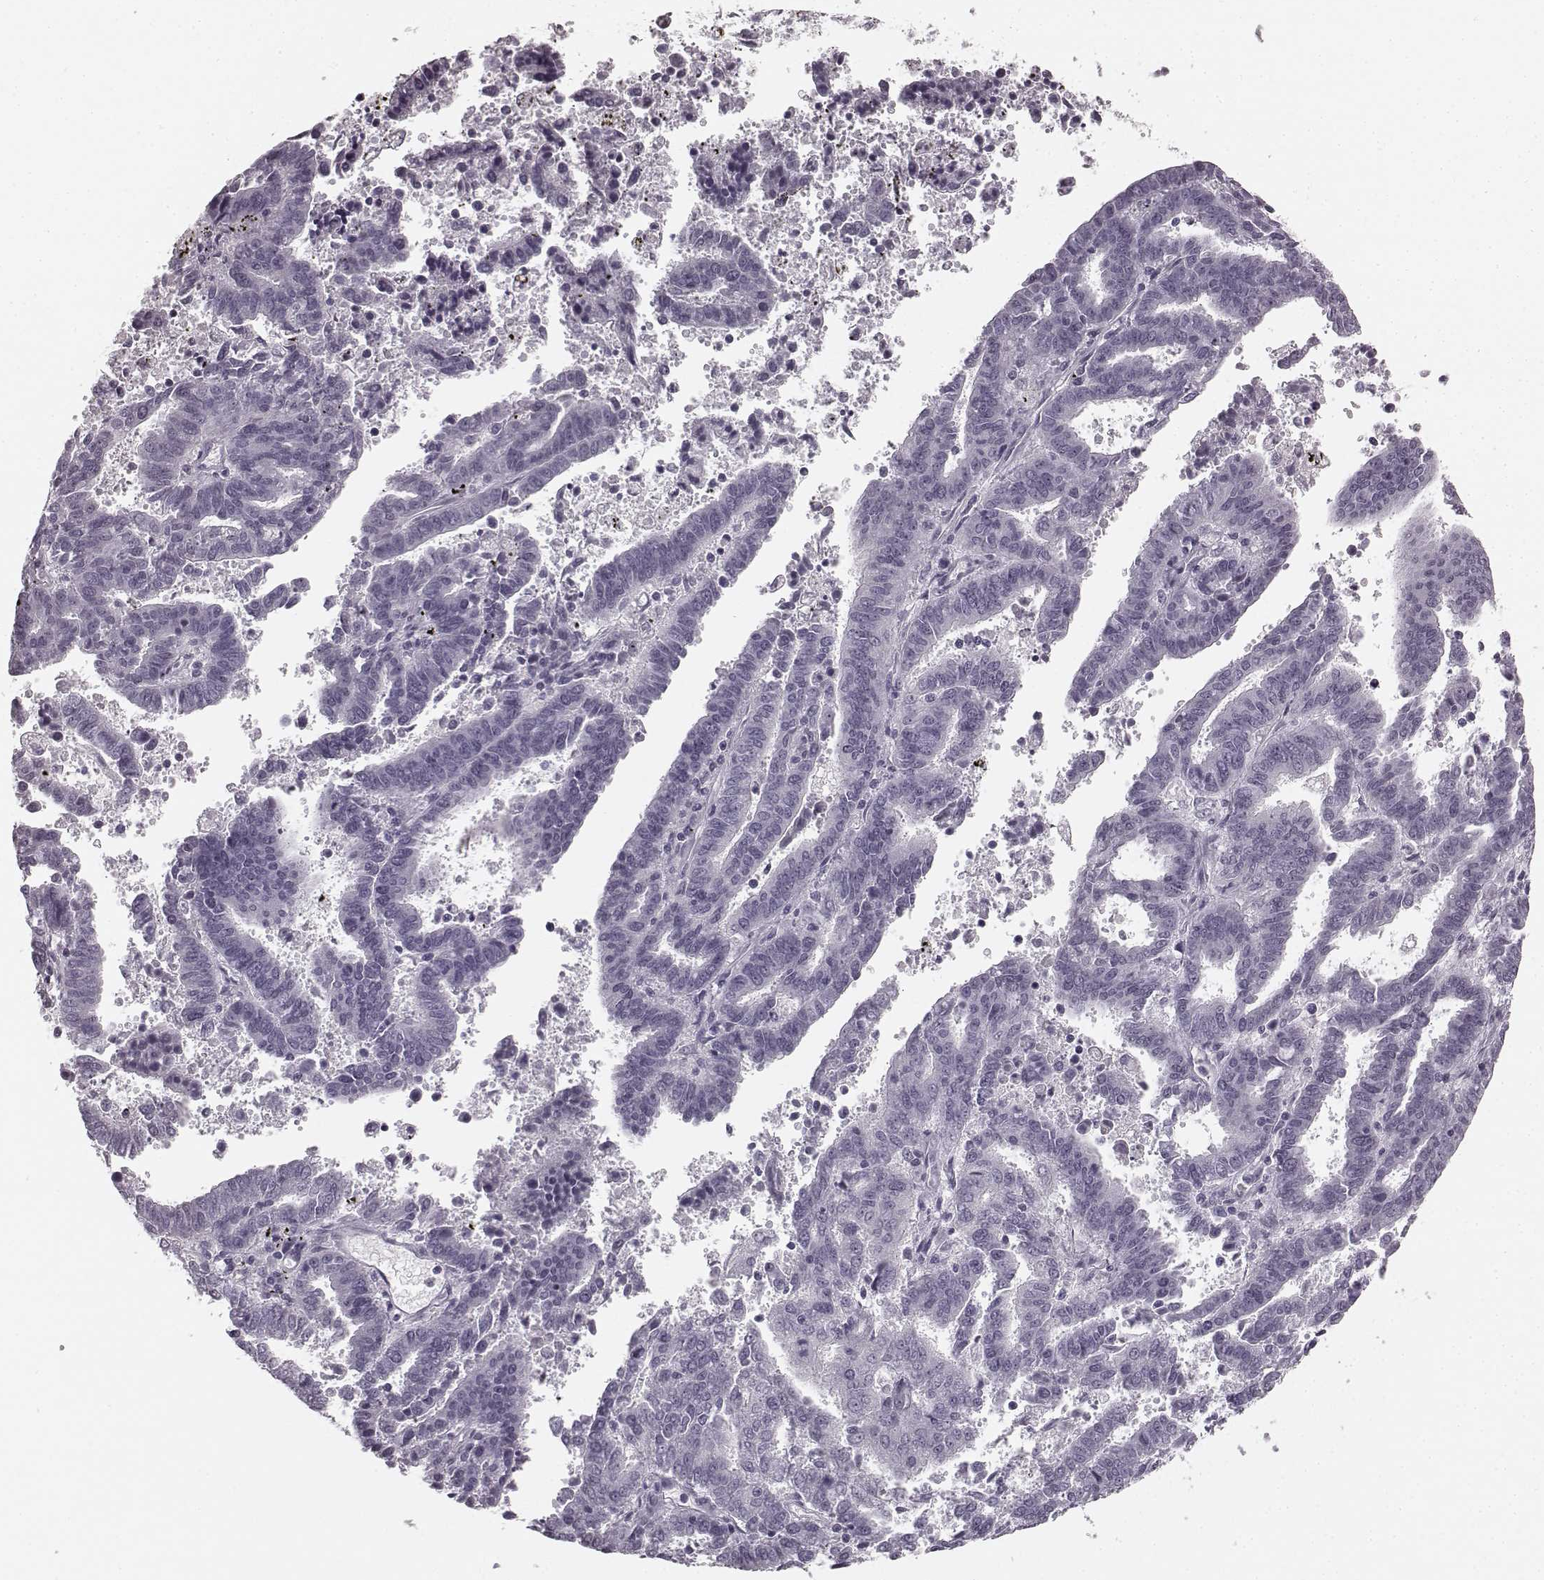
{"staining": {"intensity": "negative", "quantity": "none", "location": "none"}, "tissue": "endometrial cancer", "cell_type": "Tumor cells", "image_type": "cancer", "snomed": [{"axis": "morphology", "description": "Adenocarcinoma, NOS"}, {"axis": "topography", "description": "Uterus"}], "caption": "There is no significant expression in tumor cells of endometrial adenocarcinoma. (Brightfield microscopy of DAB immunohistochemistry at high magnification).", "gene": "TMPRSS15", "patient": {"sex": "female", "age": 83}}